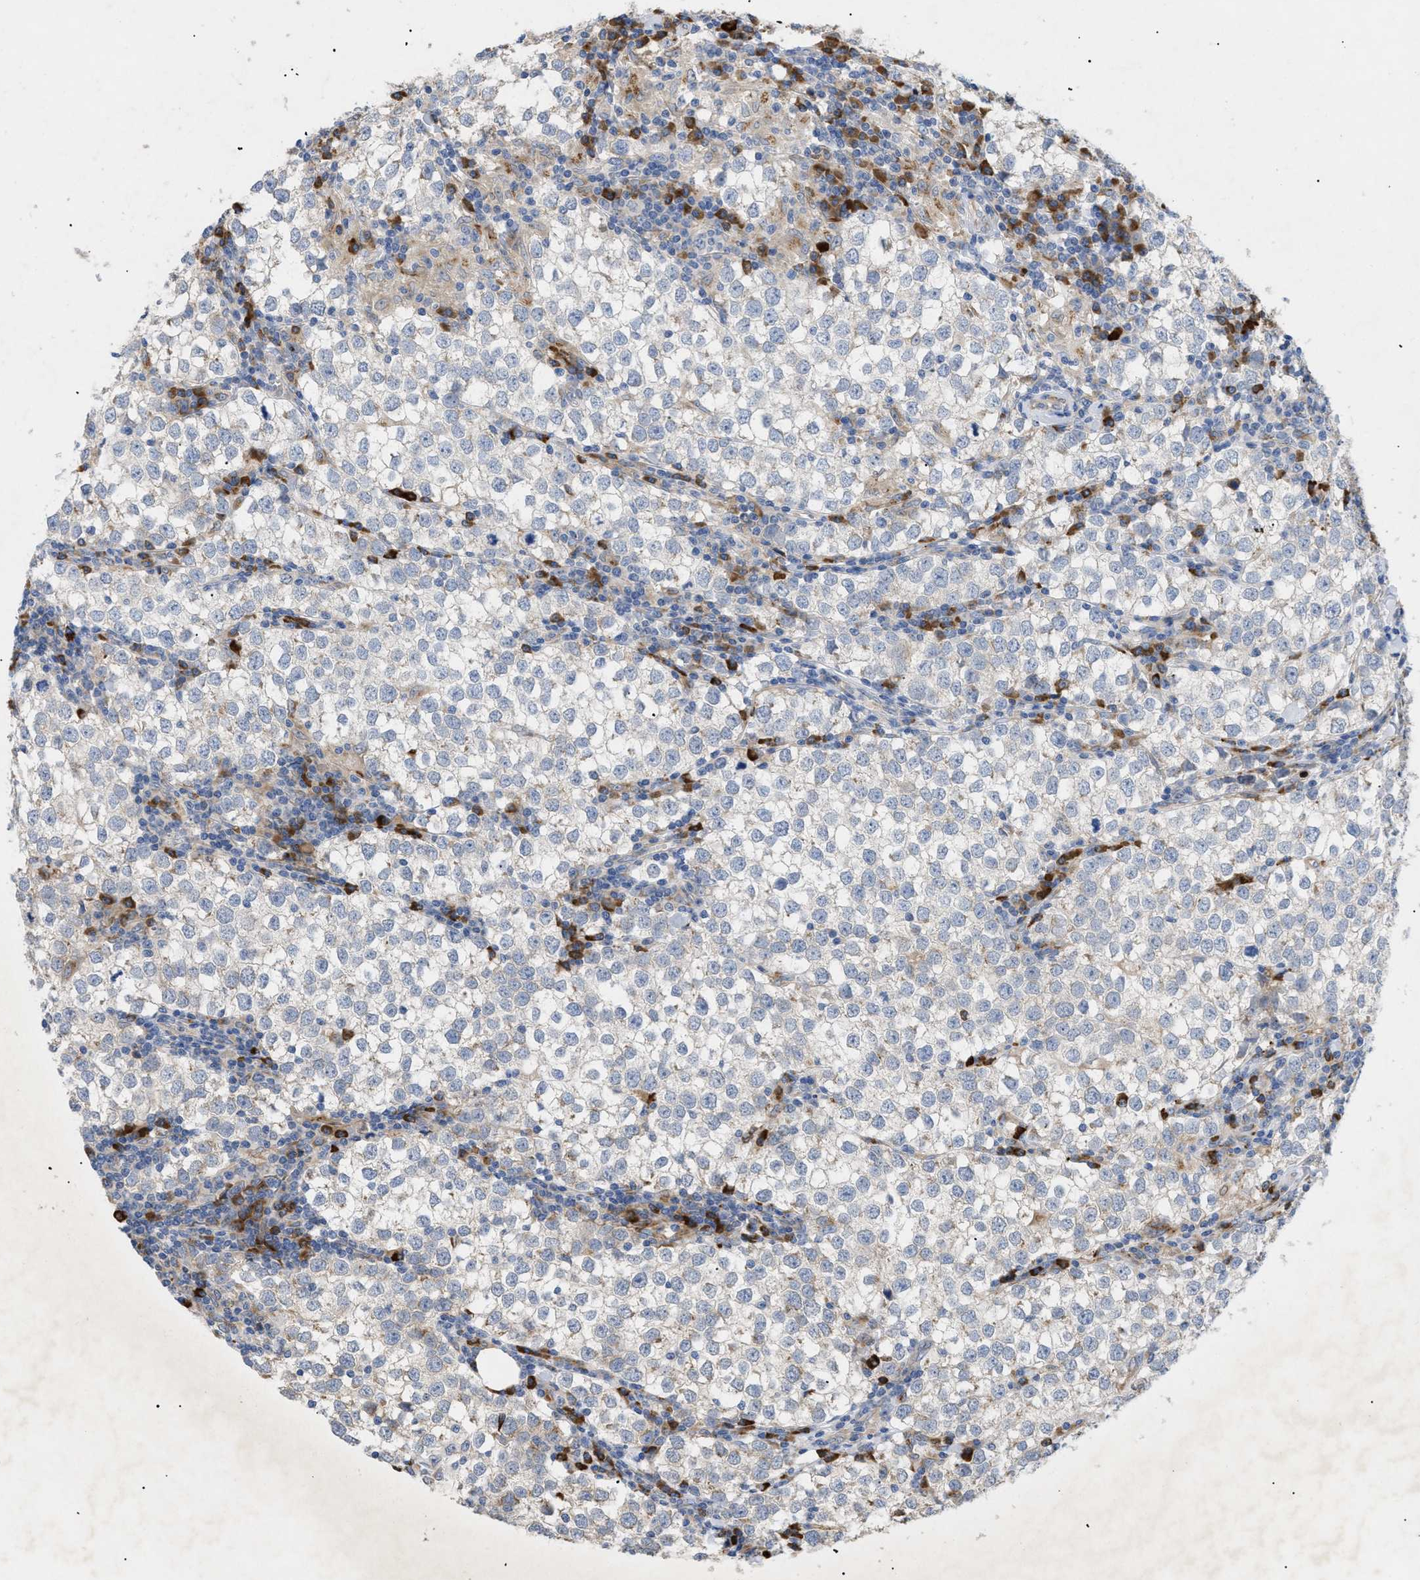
{"staining": {"intensity": "weak", "quantity": "<25%", "location": "cytoplasmic/membranous"}, "tissue": "testis cancer", "cell_type": "Tumor cells", "image_type": "cancer", "snomed": [{"axis": "morphology", "description": "Seminoma, NOS"}, {"axis": "morphology", "description": "Carcinoma, Embryonal, NOS"}, {"axis": "topography", "description": "Testis"}], "caption": "This is an immunohistochemistry photomicrograph of testis seminoma. There is no positivity in tumor cells.", "gene": "SLC50A1", "patient": {"sex": "male", "age": 36}}